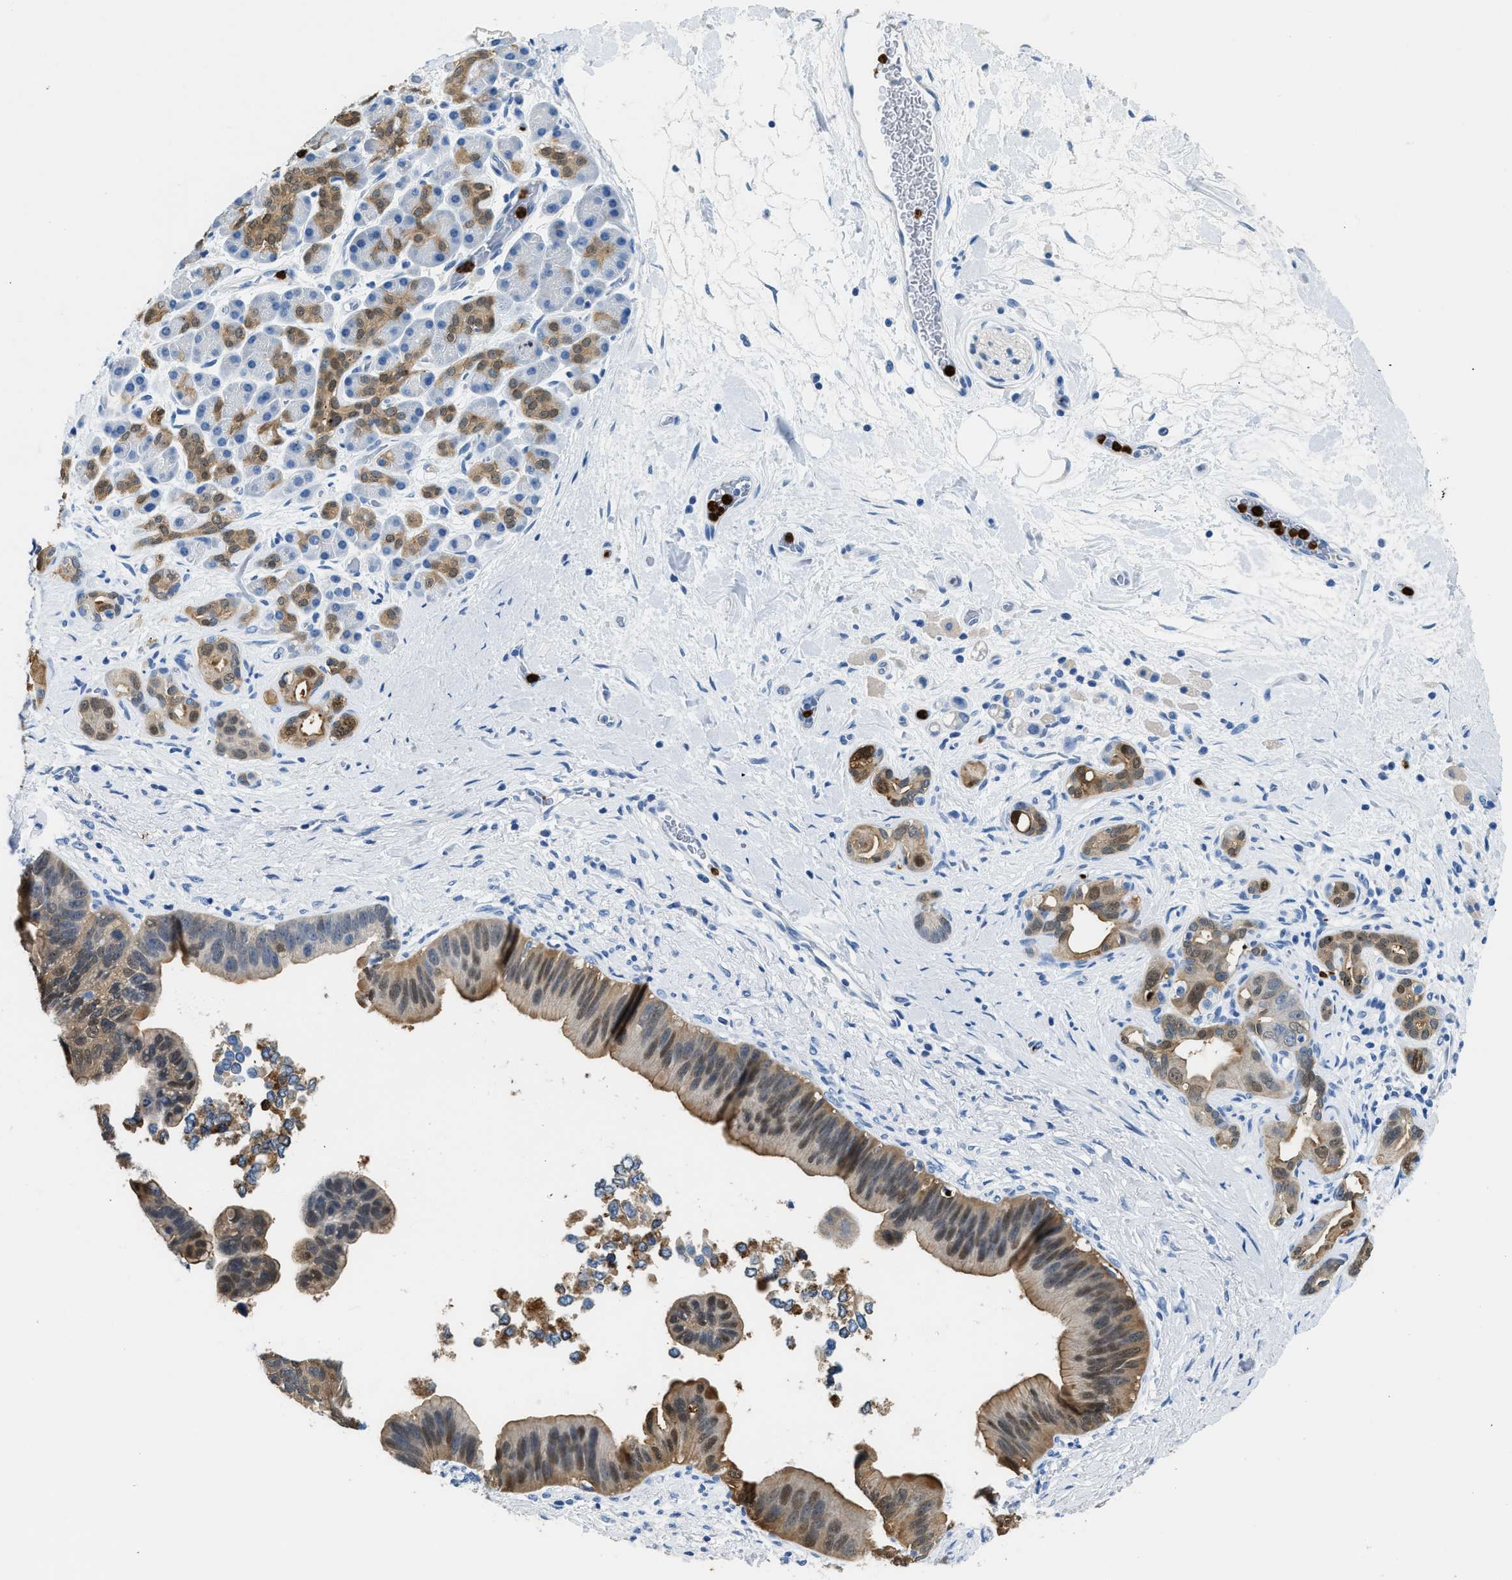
{"staining": {"intensity": "moderate", "quantity": ">75%", "location": "cytoplasmic/membranous,nuclear"}, "tissue": "pancreatic cancer", "cell_type": "Tumor cells", "image_type": "cancer", "snomed": [{"axis": "morphology", "description": "Adenocarcinoma, NOS"}, {"axis": "topography", "description": "Pancreas"}], "caption": "DAB immunohistochemical staining of adenocarcinoma (pancreatic) shows moderate cytoplasmic/membranous and nuclear protein expression in about >75% of tumor cells. The protein of interest is shown in brown color, while the nuclei are stained blue.", "gene": "ANXA3", "patient": {"sex": "male", "age": 55}}